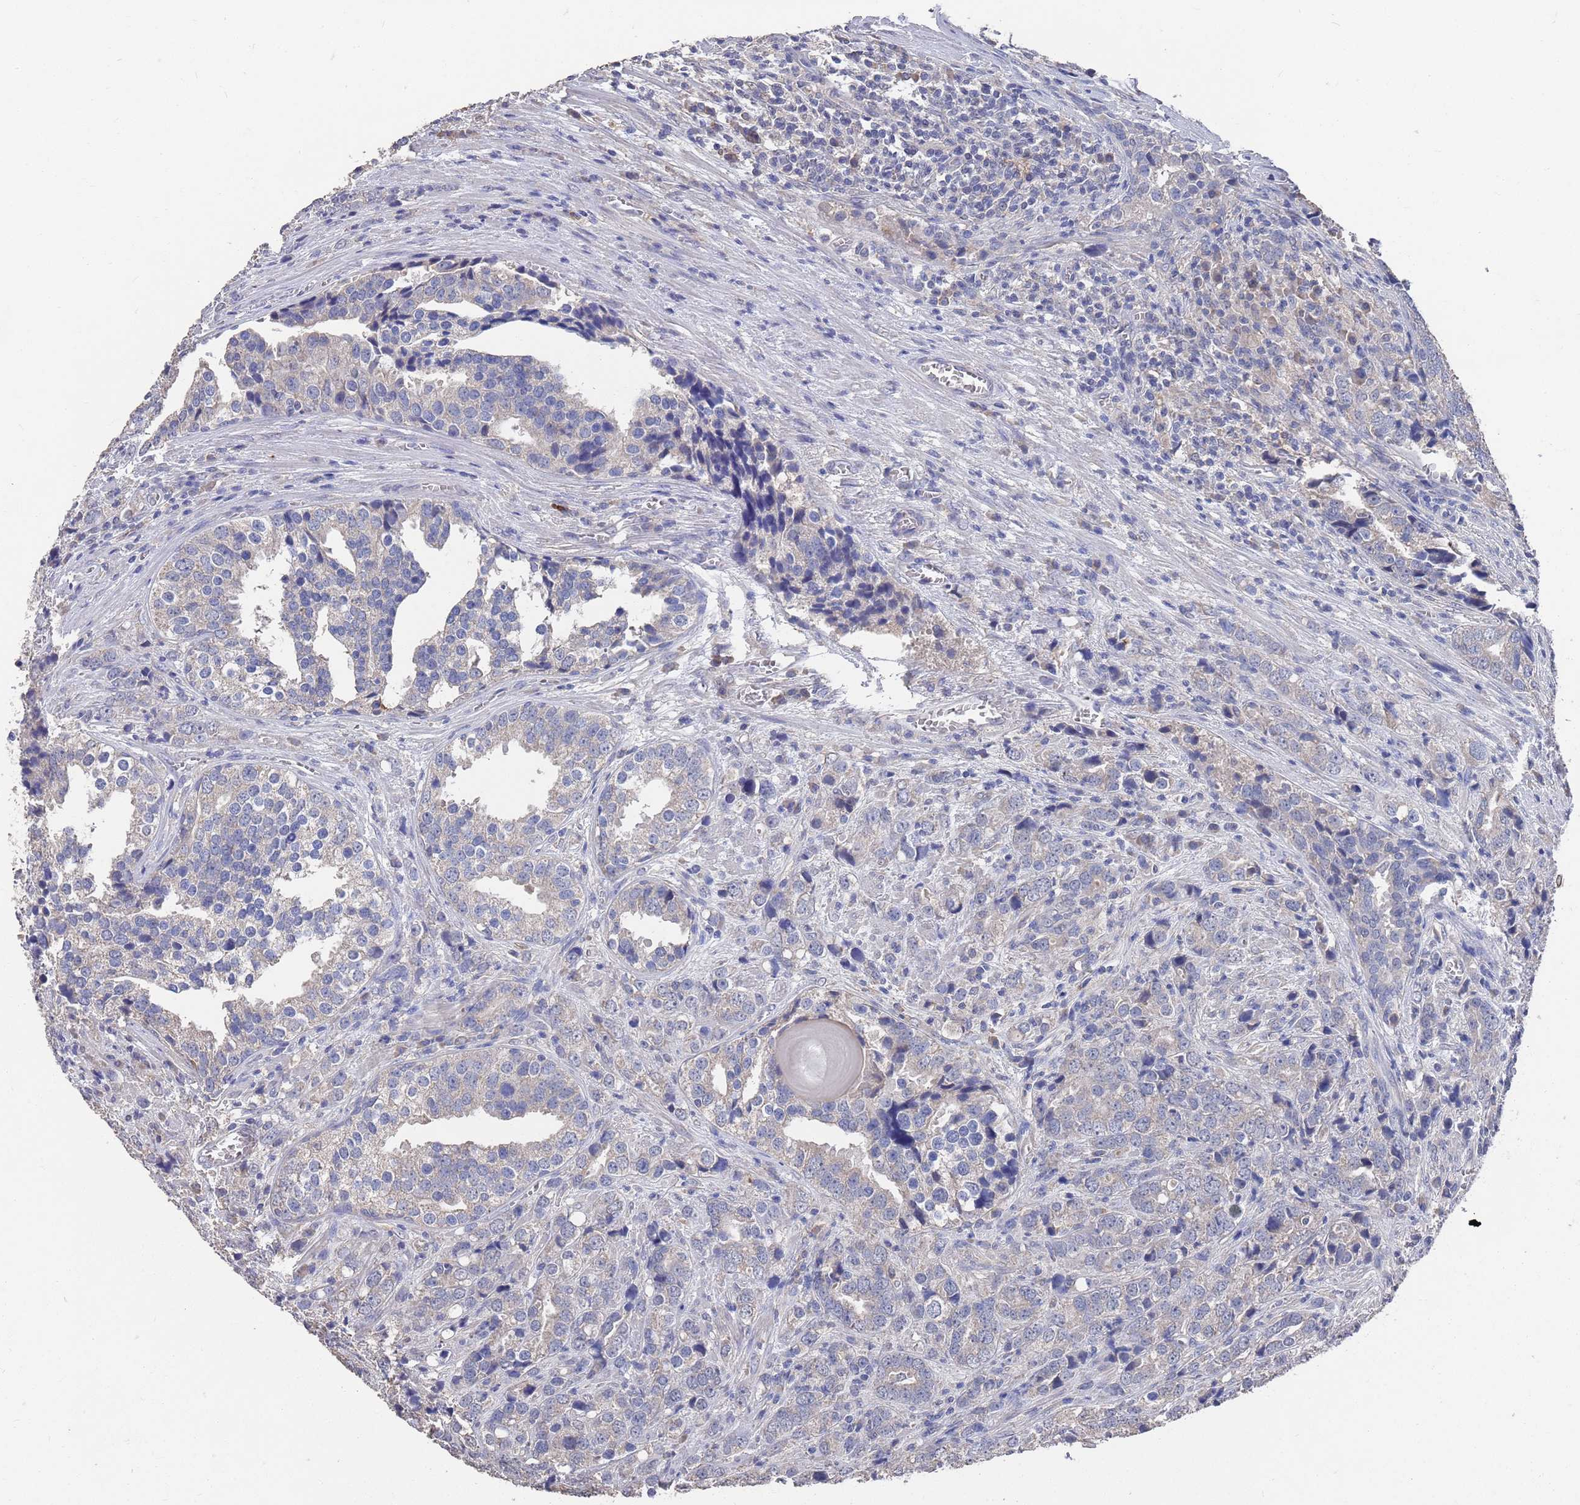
{"staining": {"intensity": "negative", "quantity": "none", "location": "none"}, "tissue": "prostate cancer", "cell_type": "Tumor cells", "image_type": "cancer", "snomed": [{"axis": "morphology", "description": "Adenocarcinoma, High grade"}, {"axis": "topography", "description": "Prostate"}], "caption": "DAB (3,3'-diaminobenzidine) immunohistochemical staining of human prostate cancer (adenocarcinoma (high-grade)) reveals no significant expression in tumor cells.", "gene": "BTBD18", "patient": {"sex": "male", "age": 71}}